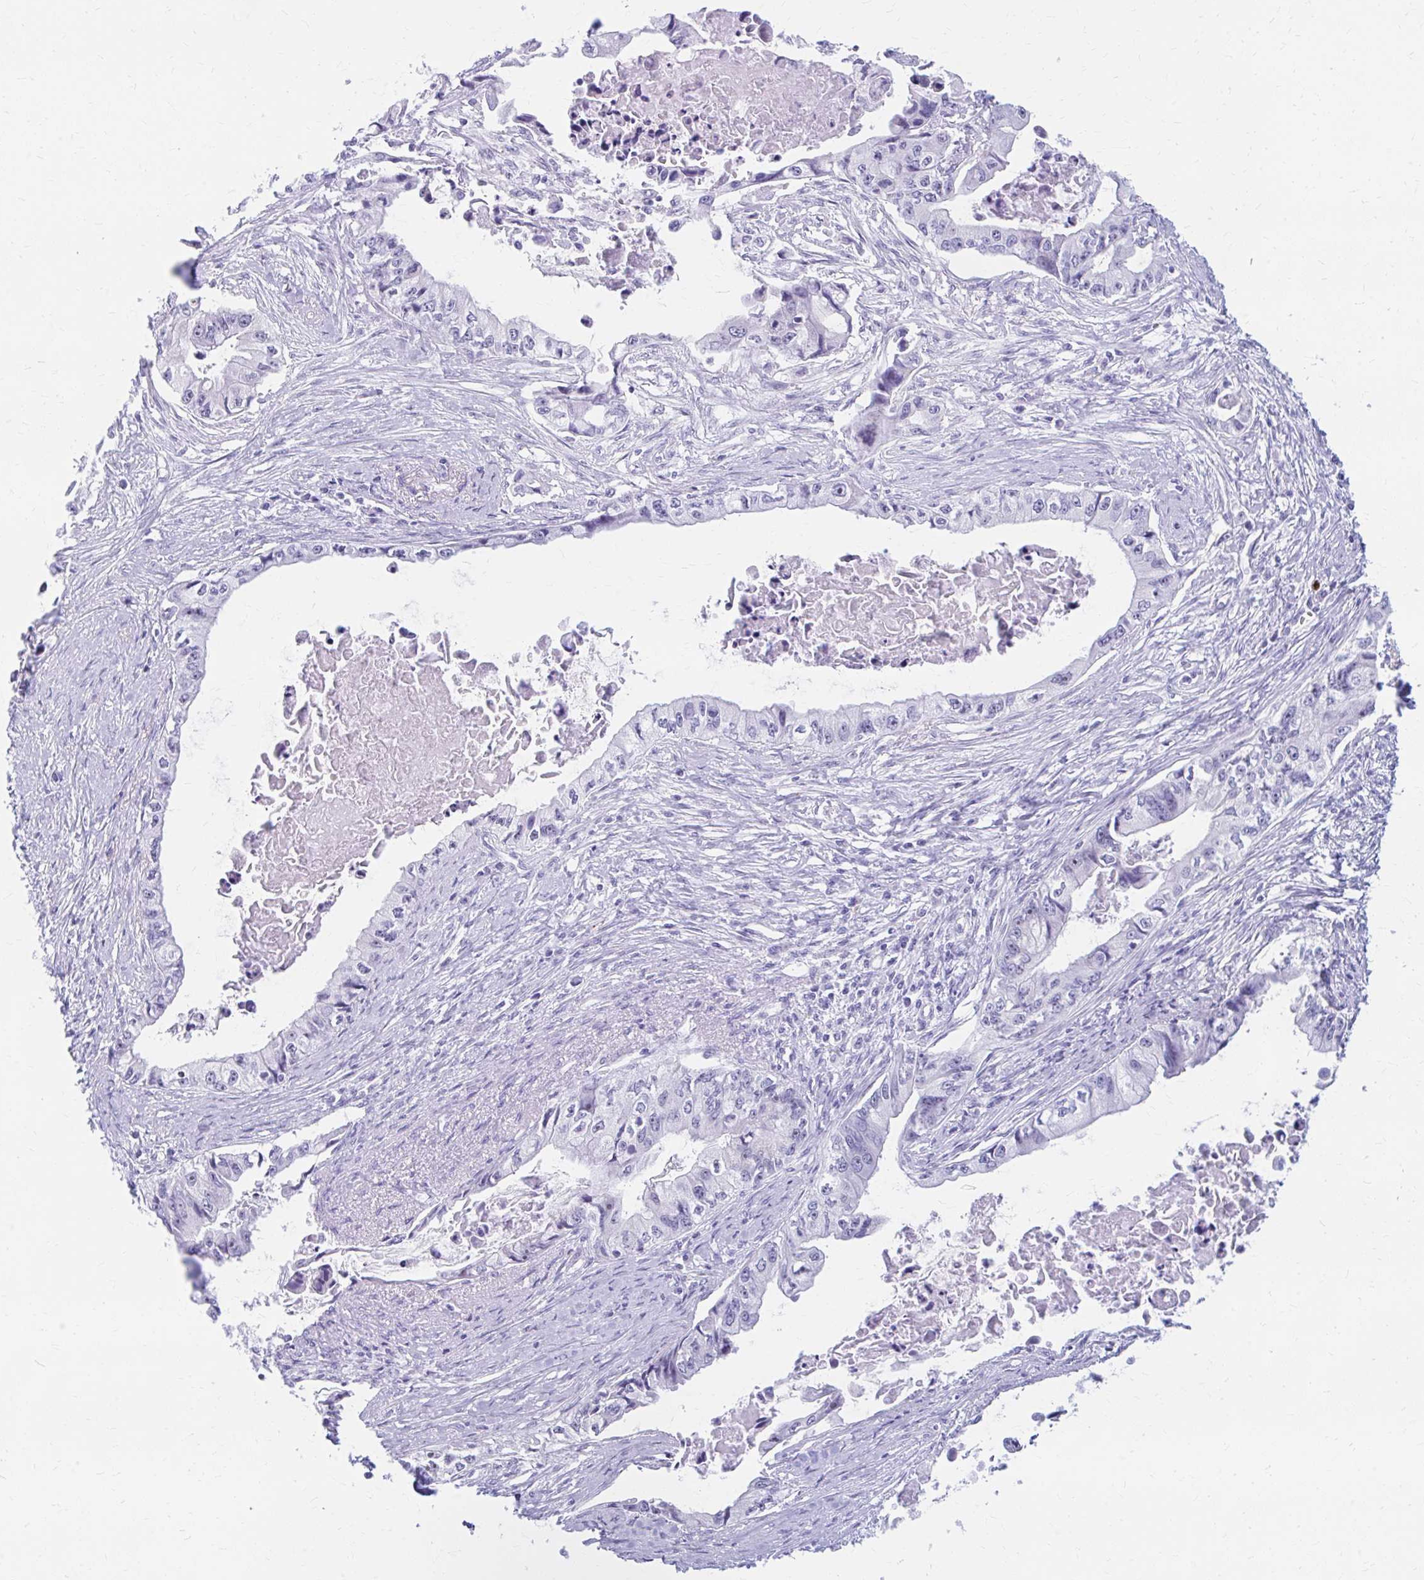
{"staining": {"intensity": "negative", "quantity": "none", "location": "none"}, "tissue": "pancreatic cancer", "cell_type": "Tumor cells", "image_type": "cancer", "snomed": [{"axis": "morphology", "description": "Adenocarcinoma, NOS"}, {"axis": "topography", "description": "Pancreas"}], "caption": "Immunohistochemical staining of human adenocarcinoma (pancreatic) shows no significant staining in tumor cells.", "gene": "FTSJ3", "patient": {"sex": "male", "age": 66}}